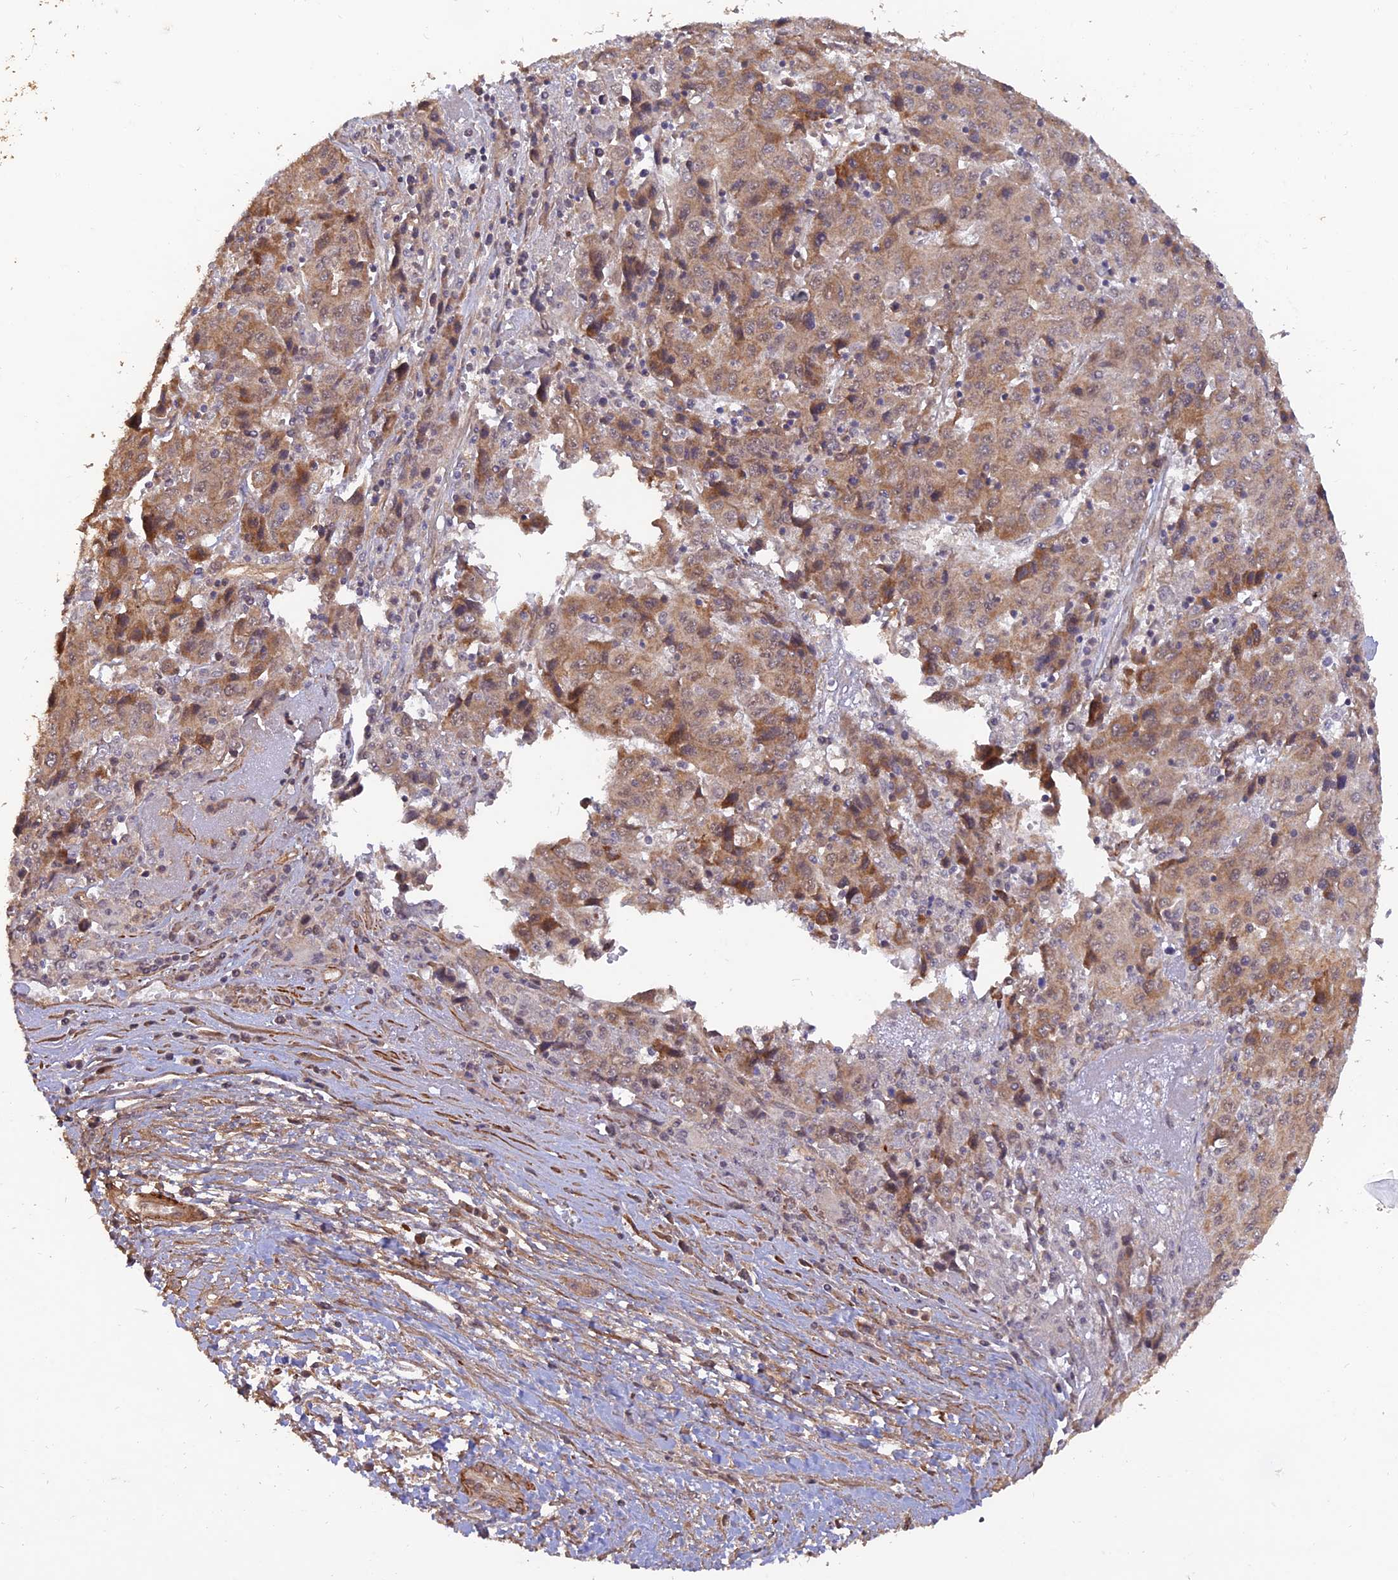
{"staining": {"intensity": "moderate", "quantity": ">75%", "location": "cytoplasmic/membranous,nuclear"}, "tissue": "liver cancer", "cell_type": "Tumor cells", "image_type": "cancer", "snomed": [{"axis": "morphology", "description": "Carcinoma, Hepatocellular, NOS"}, {"axis": "topography", "description": "Liver"}], "caption": "This histopathology image demonstrates immunohistochemistry (IHC) staining of liver hepatocellular carcinoma, with medium moderate cytoplasmic/membranous and nuclear positivity in approximately >75% of tumor cells.", "gene": "PAGR1", "patient": {"sex": "female", "age": 53}}